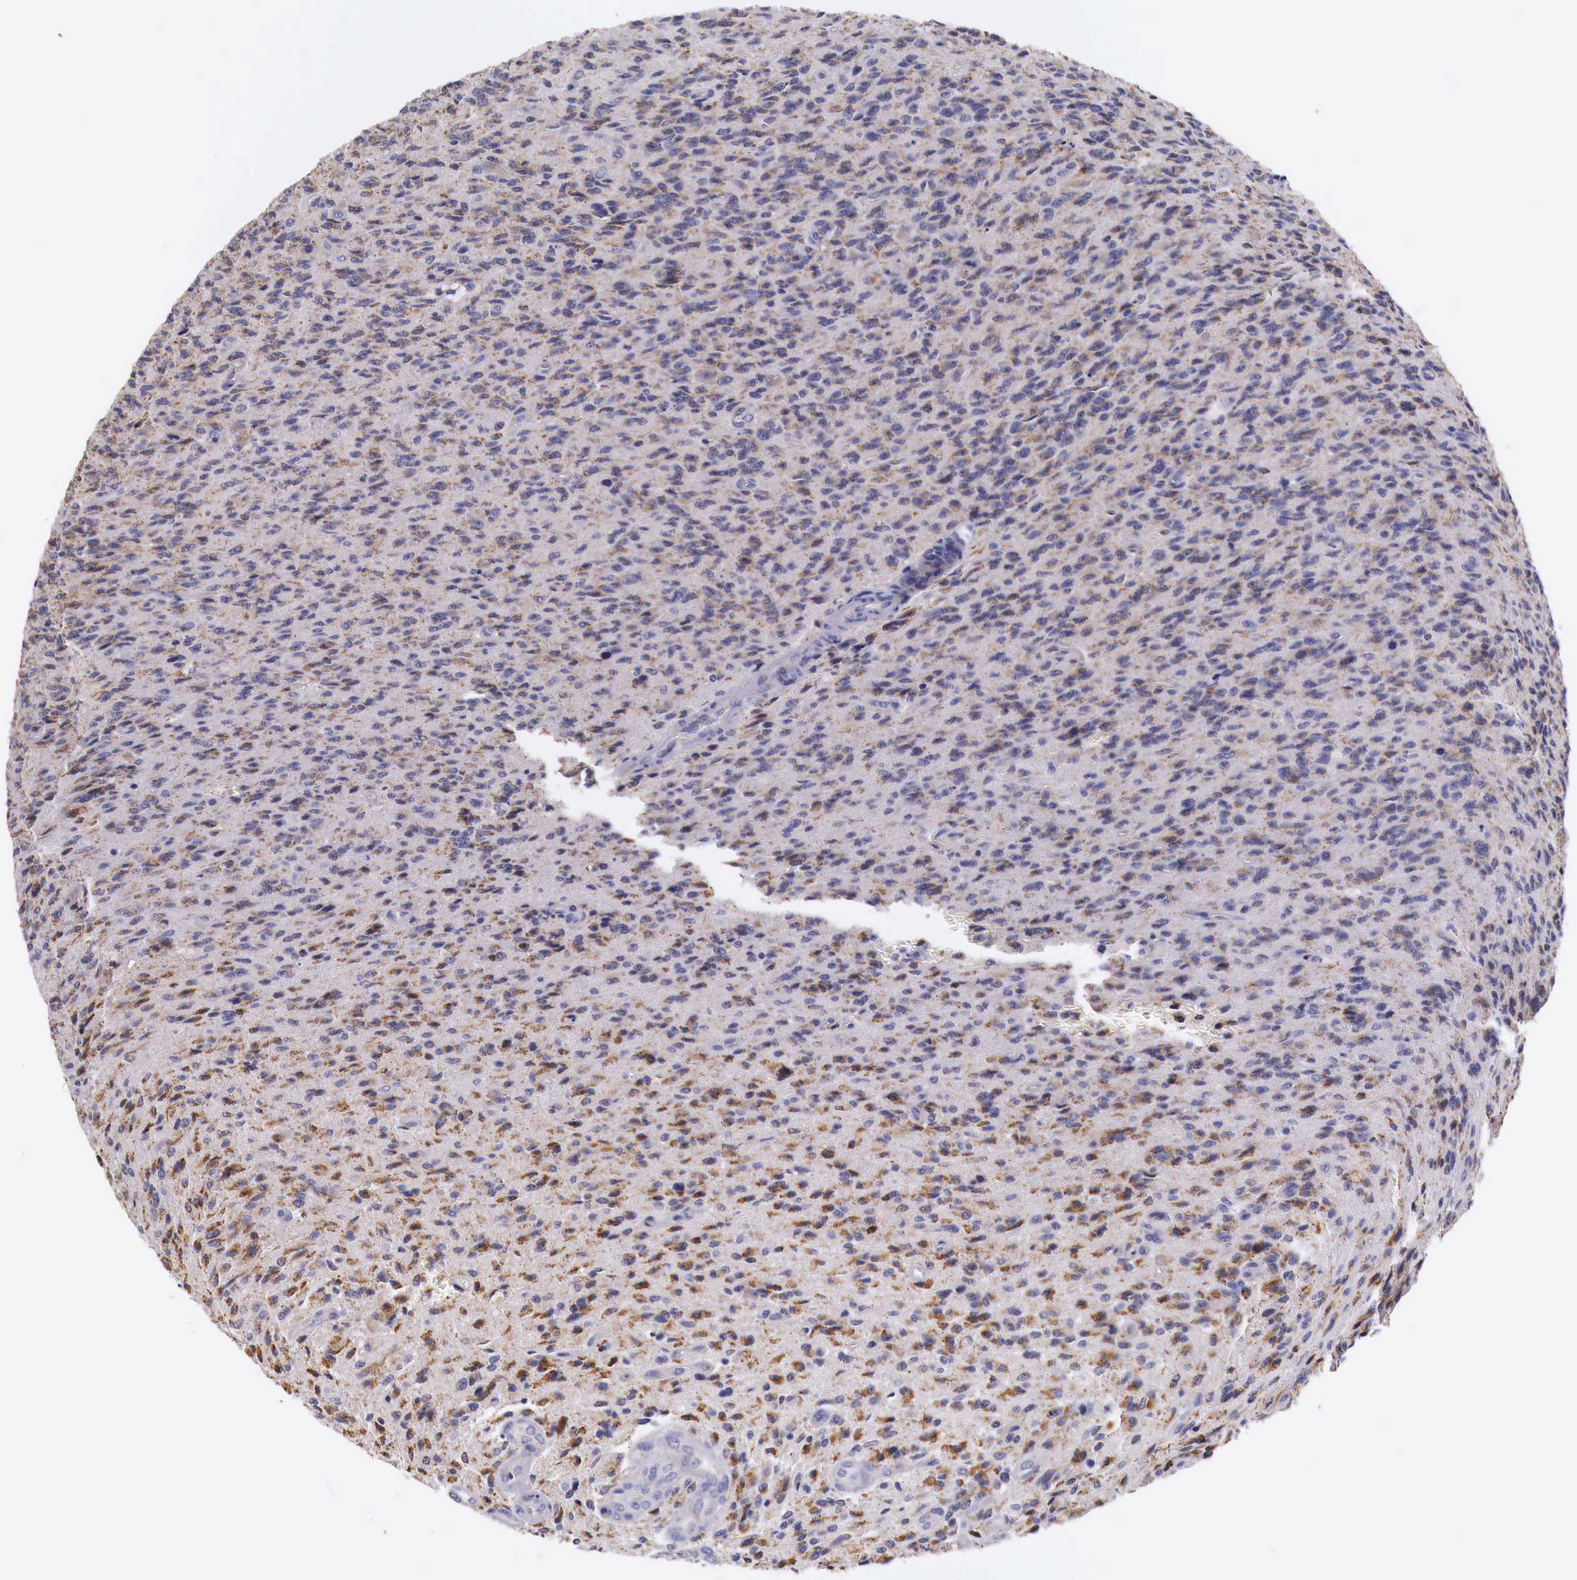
{"staining": {"intensity": "weak", "quantity": ">75%", "location": "cytoplasmic/membranous"}, "tissue": "glioma", "cell_type": "Tumor cells", "image_type": "cancer", "snomed": [{"axis": "morphology", "description": "Glioma, malignant, High grade"}, {"axis": "topography", "description": "Brain"}], "caption": "This histopathology image displays glioma stained with immunohistochemistry to label a protein in brown. The cytoplasmic/membranous of tumor cells show weak positivity for the protein. Nuclei are counter-stained blue.", "gene": "NREP", "patient": {"sex": "male", "age": 36}}